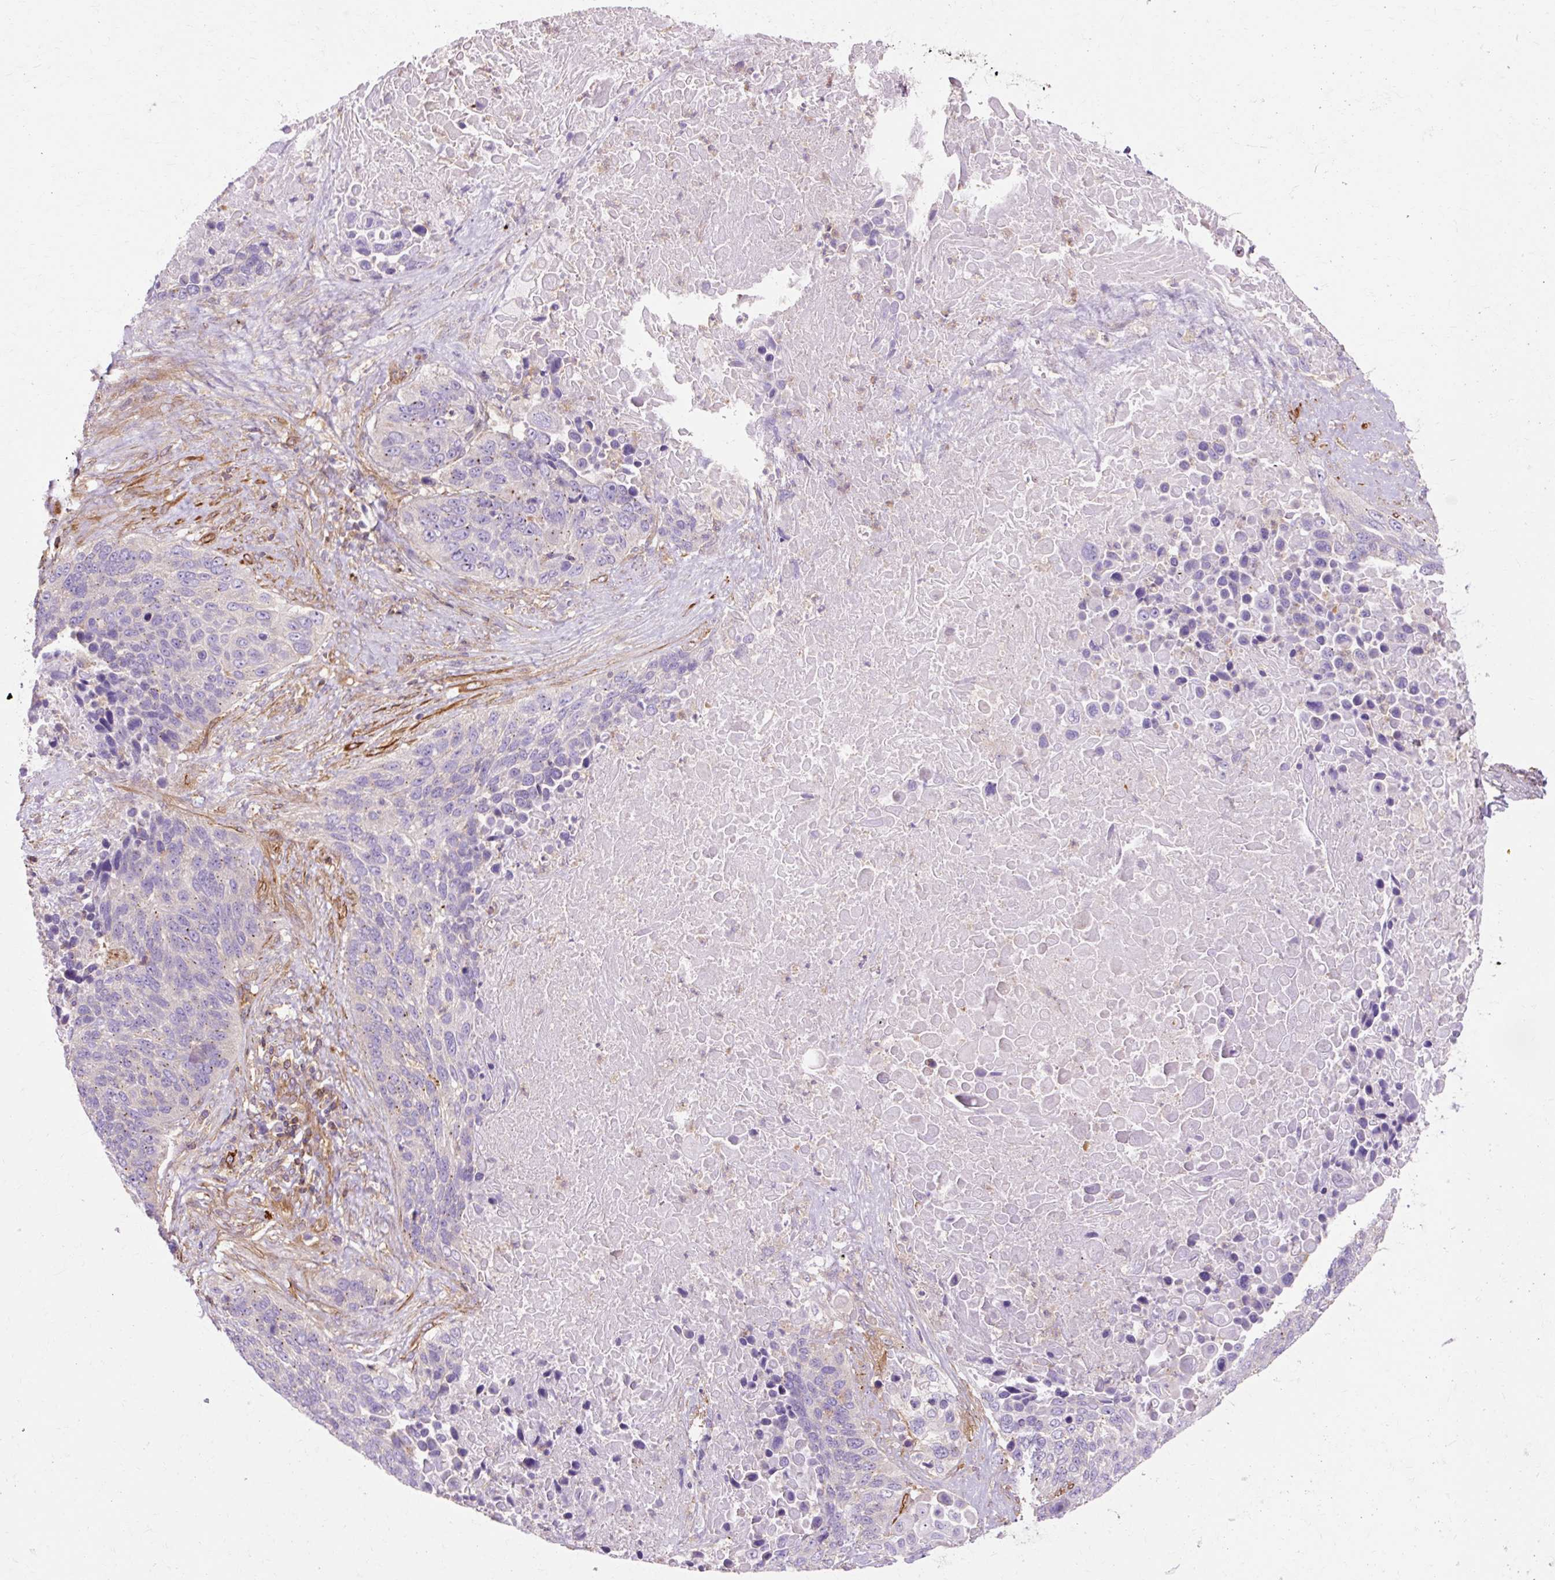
{"staining": {"intensity": "negative", "quantity": "none", "location": "none"}, "tissue": "lung cancer", "cell_type": "Tumor cells", "image_type": "cancer", "snomed": [{"axis": "morphology", "description": "Squamous cell carcinoma, NOS"}, {"axis": "topography", "description": "Lung"}], "caption": "Immunohistochemical staining of squamous cell carcinoma (lung) reveals no significant staining in tumor cells.", "gene": "TBC1D2B", "patient": {"sex": "male", "age": 66}}